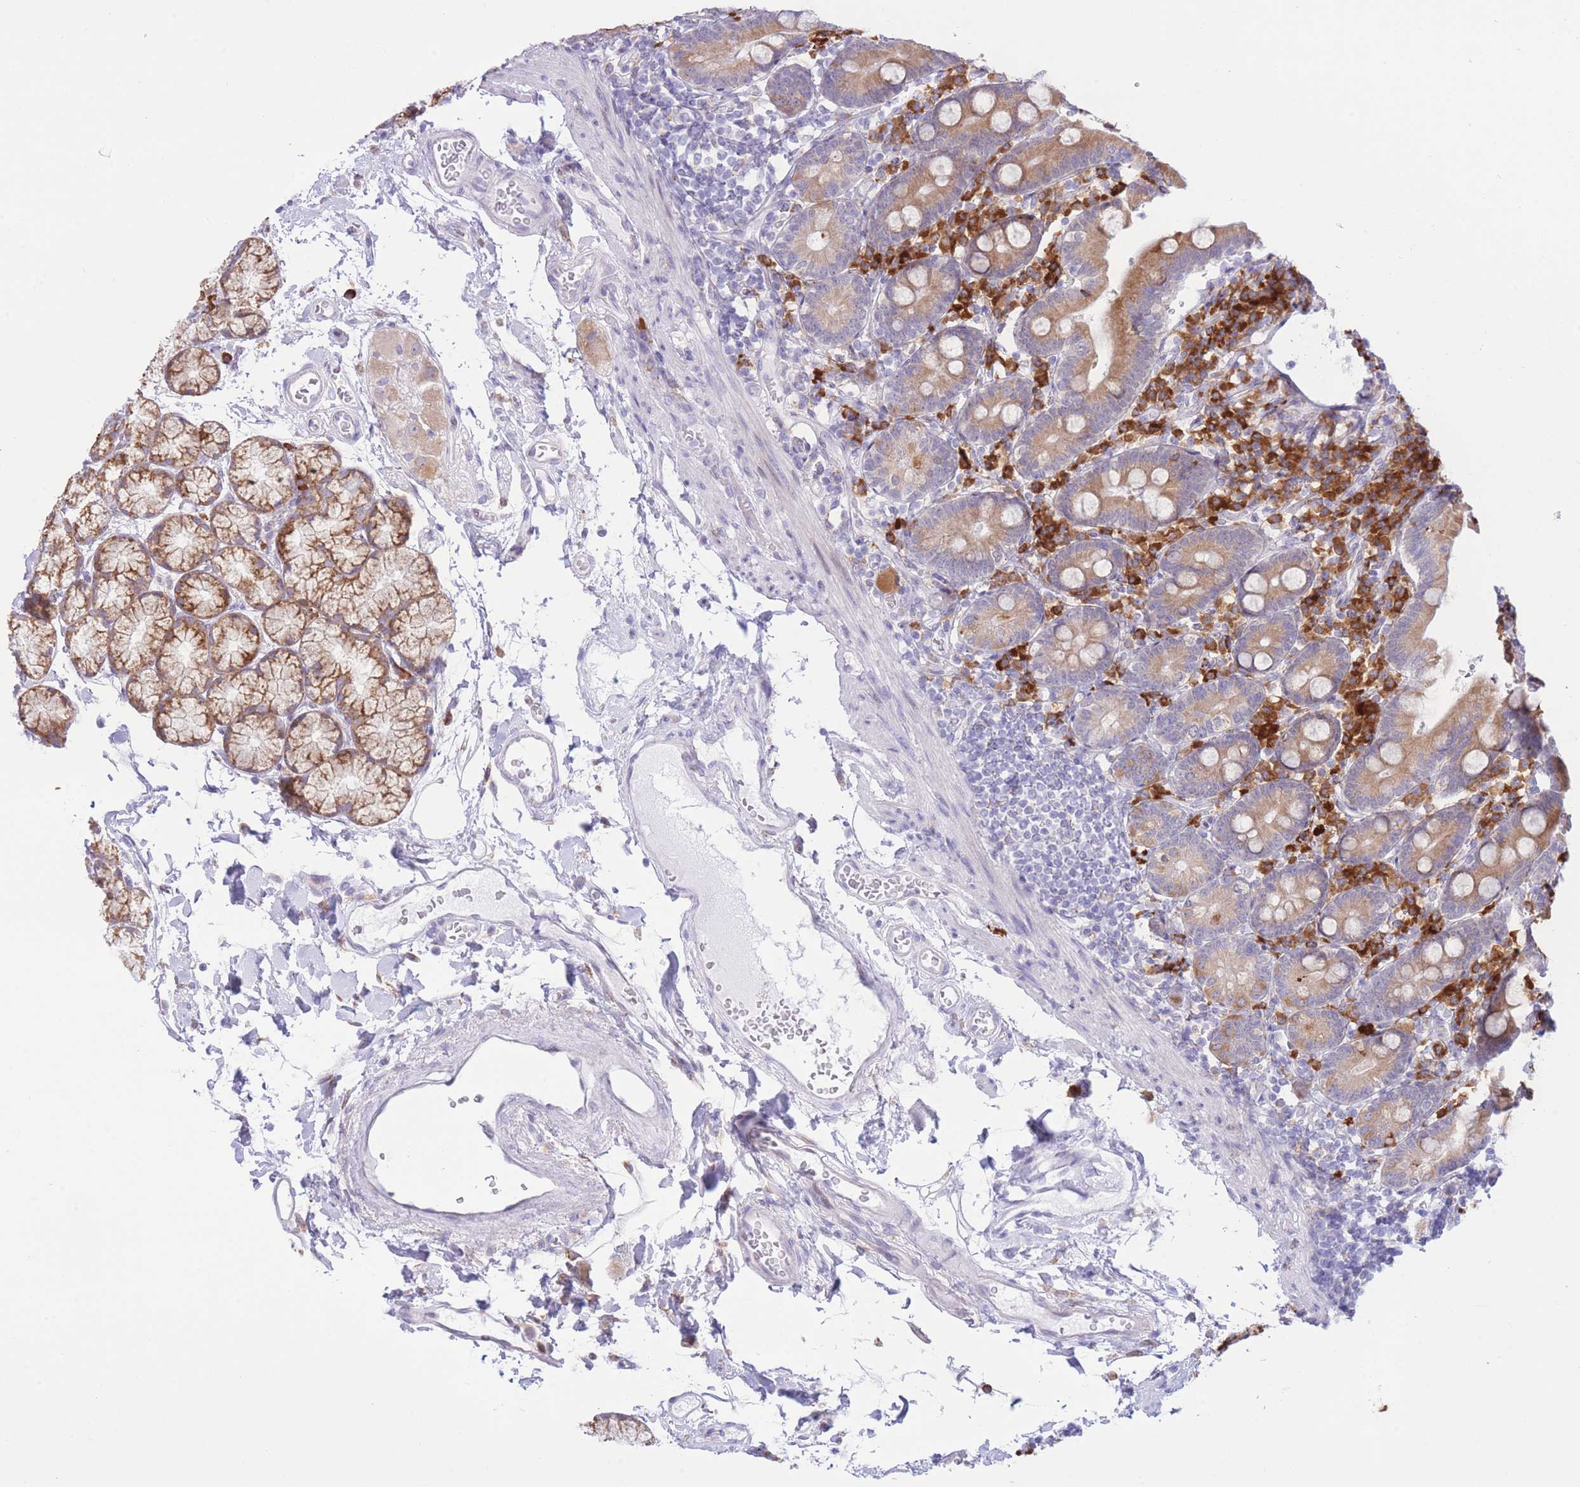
{"staining": {"intensity": "moderate", "quantity": ">75%", "location": "cytoplasmic/membranous"}, "tissue": "duodenum", "cell_type": "Glandular cells", "image_type": "normal", "snomed": [{"axis": "morphology", "description": "Normal tissue, NOS"}, {"axis": "topography", "description": "Duodenum"}], "caption": "Immunohistochemical staining of unremarkable human duodenum demonstrates medium levels of moderate cytoplasmic/membranous staining in about >75% of glandular cells. (Brightfield microscopy of DAB IHC at high magnification).", "gene": "MYDGF", "patient": {"sex": "female", "age": 67}}